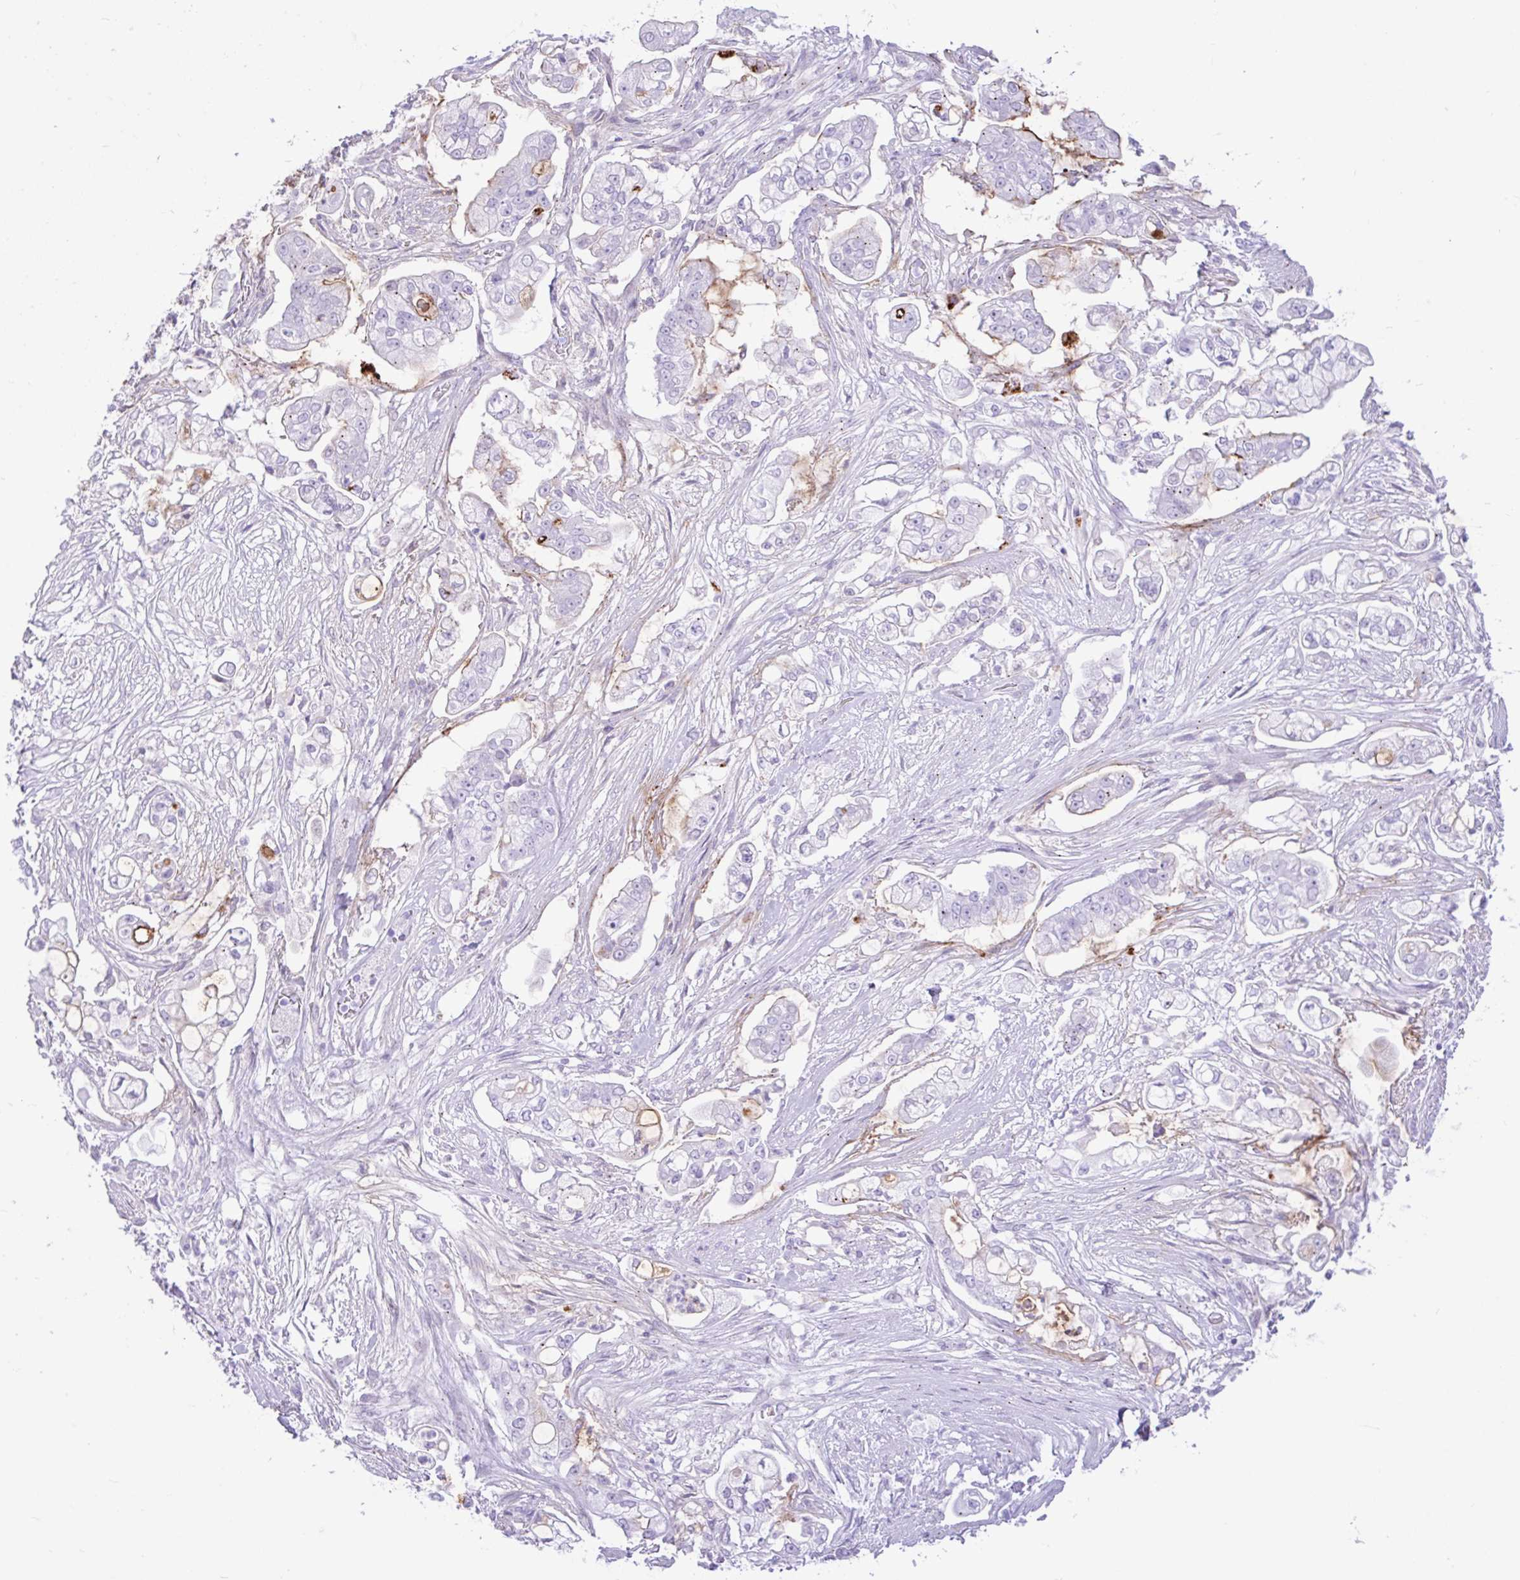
{"staining": {"intensity": "negative", "quantity": "none", "location": "none"}, "tissue": "pancreatic cancer", "cell_type": "Tumor cells", "image_type": "cancer", "snomed": [{"axis": "morphology", "description": "Adenocarcinoma, NOS"}, {"axis": "topography", "description": "Pancreas"}], "caption": "An image of pancreatic cancer (adenocarcinoma) stained for a protein demonstrates no brown staining in tumor cells.", "gene": "REEP1", "patient": {"sex": "female", "age": 69}}